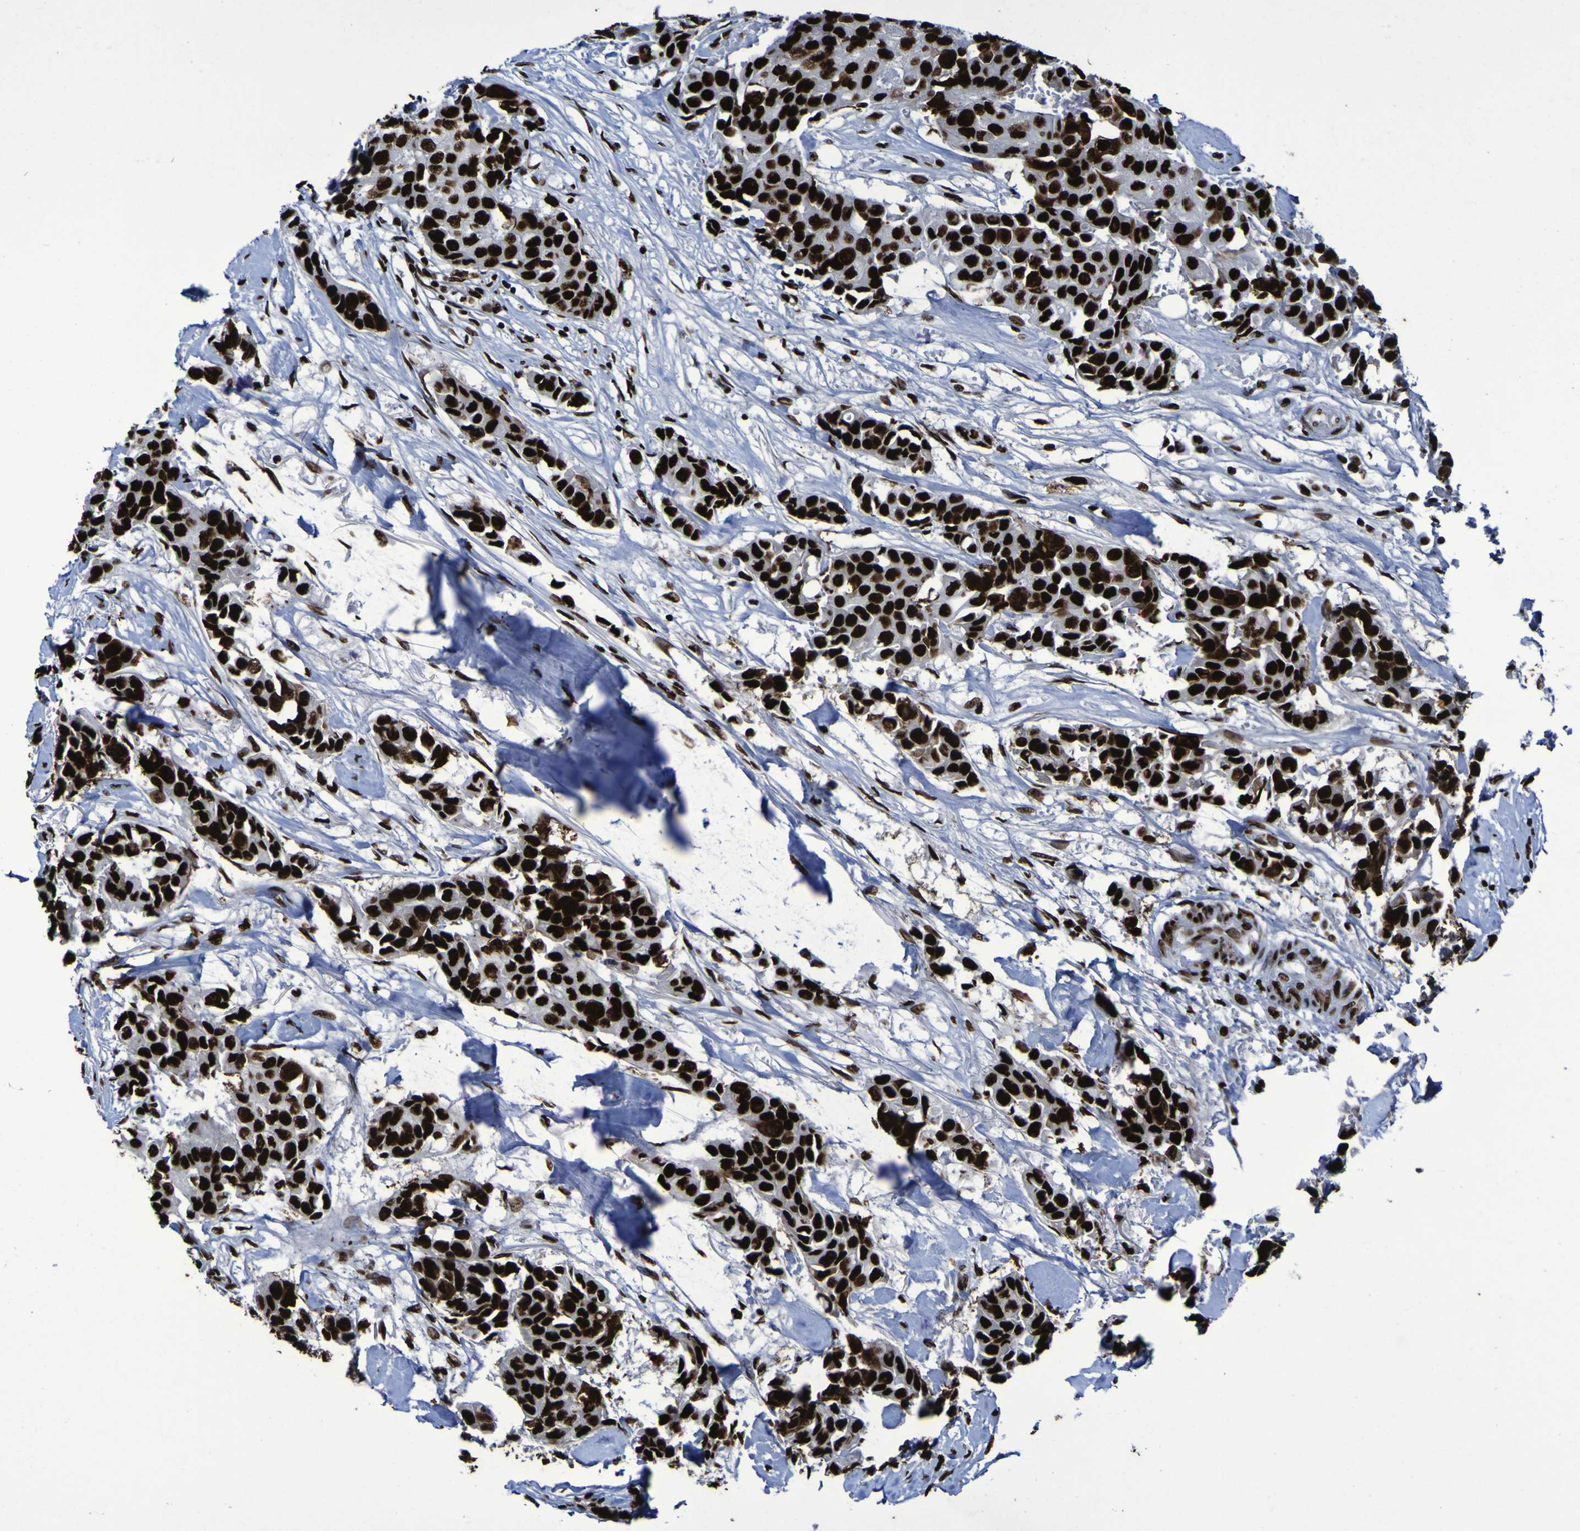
{"staining": {"intensity": "strong", "quantity": ">75%", "location": "nuclear"}, "tissue": "breast cancer", "cell_type": "Tumor cells", "image_type": "cancer", "snomed": [{"axis": "morphology", "description": "Duct carcinoma"}, {"axis": "topography", "description": "Breast"}], "caption": "Protein positivity by immunohistochemistry (IHC) demonstrates strong nuclear expression in approximately >75% of tumor cells in breast invasive ductal carcinoma. The protein is stained brown, and the nuclei are stained in blue (DAB IHC with brightfield microscopy, high magnification).", "gene": "NPM1", "patient": {"sex": "female", "age": 80}}